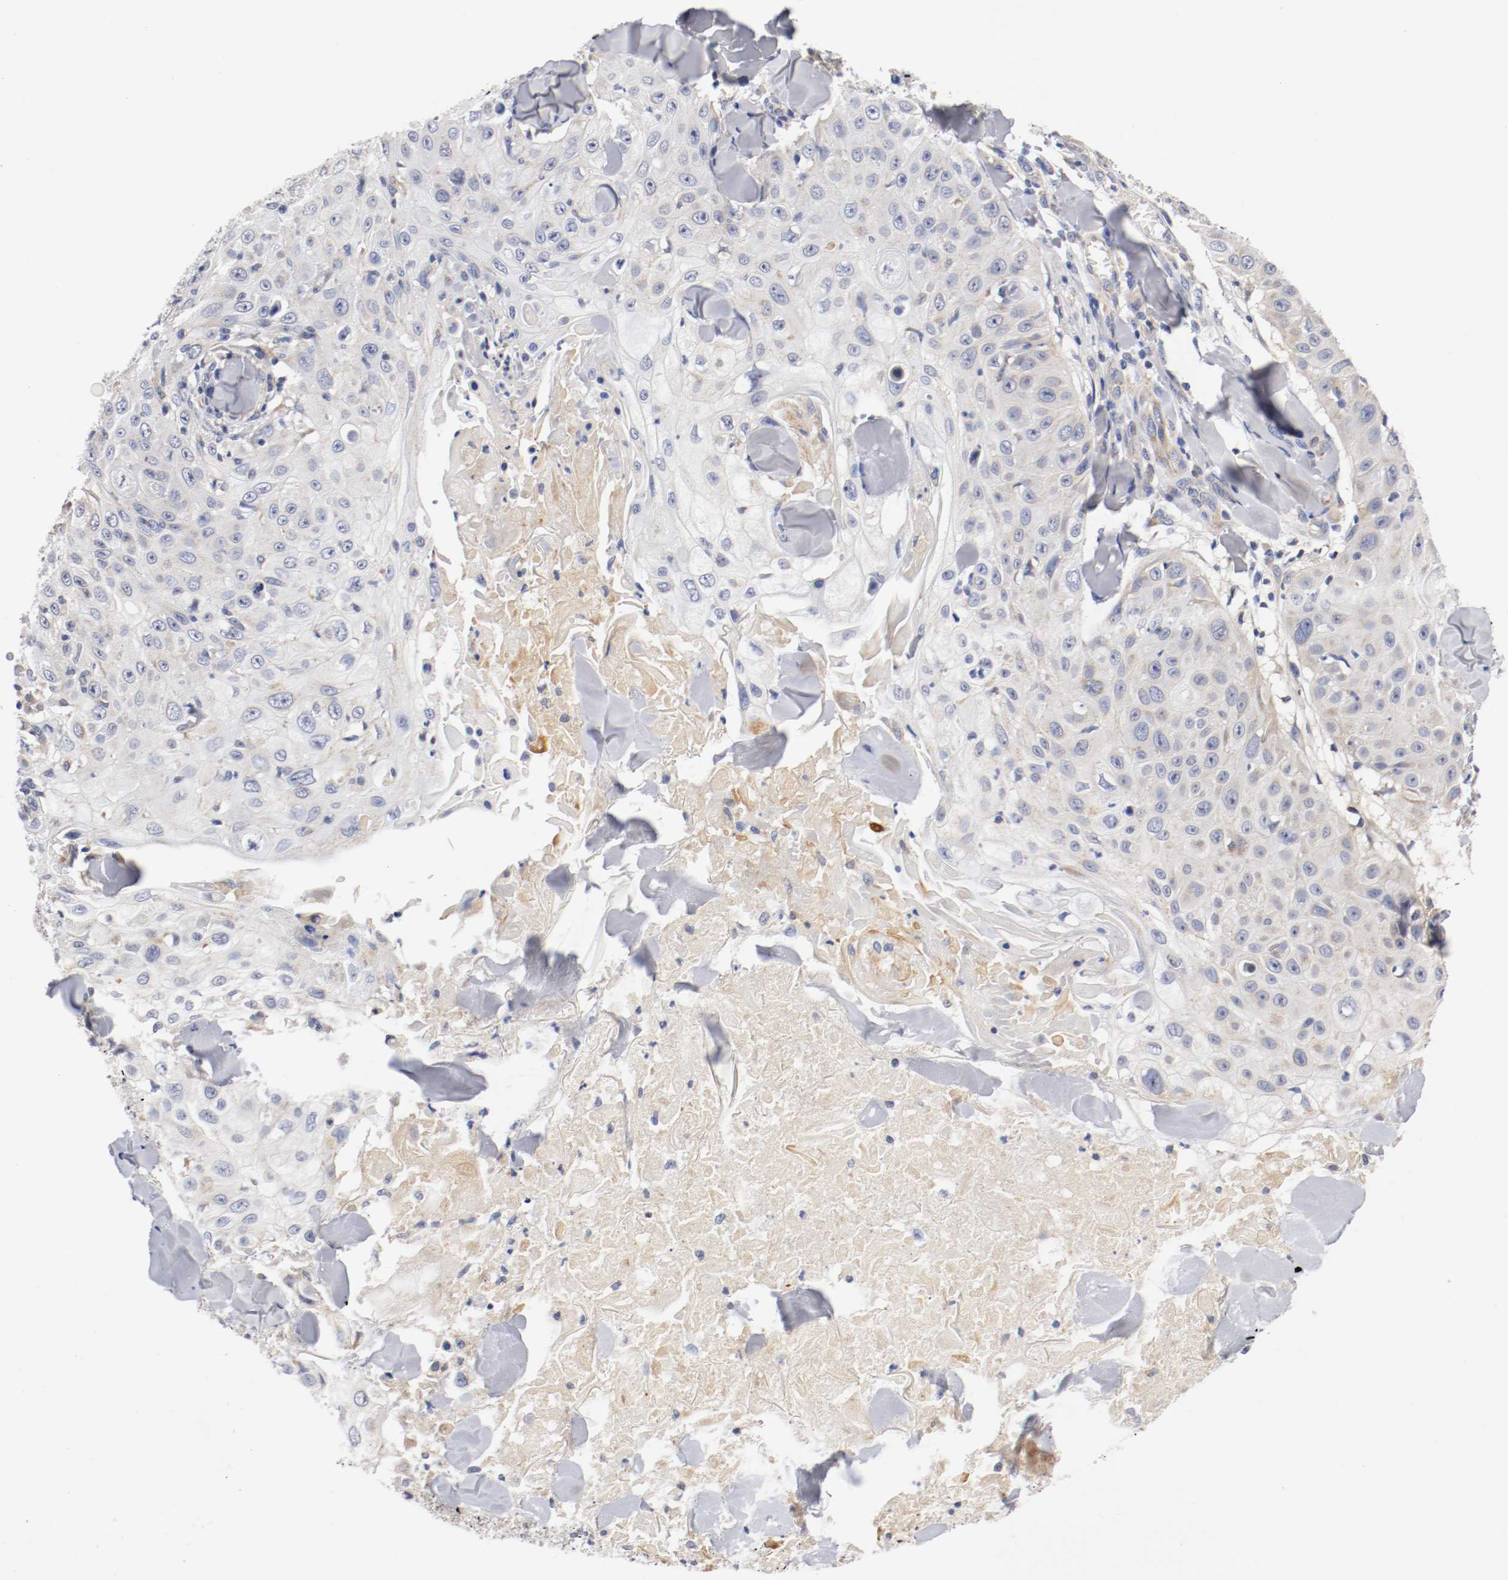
{"staining": {"intensity": "negative", "quantity": "none", "location": "none"}, "tissue": "skin cancer", "cell_type": "Tumor cells", "image_type": "cancer", "snomed": [{"axis": "morphology", "description": "Squamous cell carcinoma, NOS"}, {"axis": "topography", "description": "Skin"}], "caption": "This photomicrograph is of skin cancer stained with immunohistochemistry to label a protein in brown with the nuclei are counter-stained blue. There is no staining in tumor cells.", "gene": "PCSK6", "patient": {"sex": "male", "age": 86}}